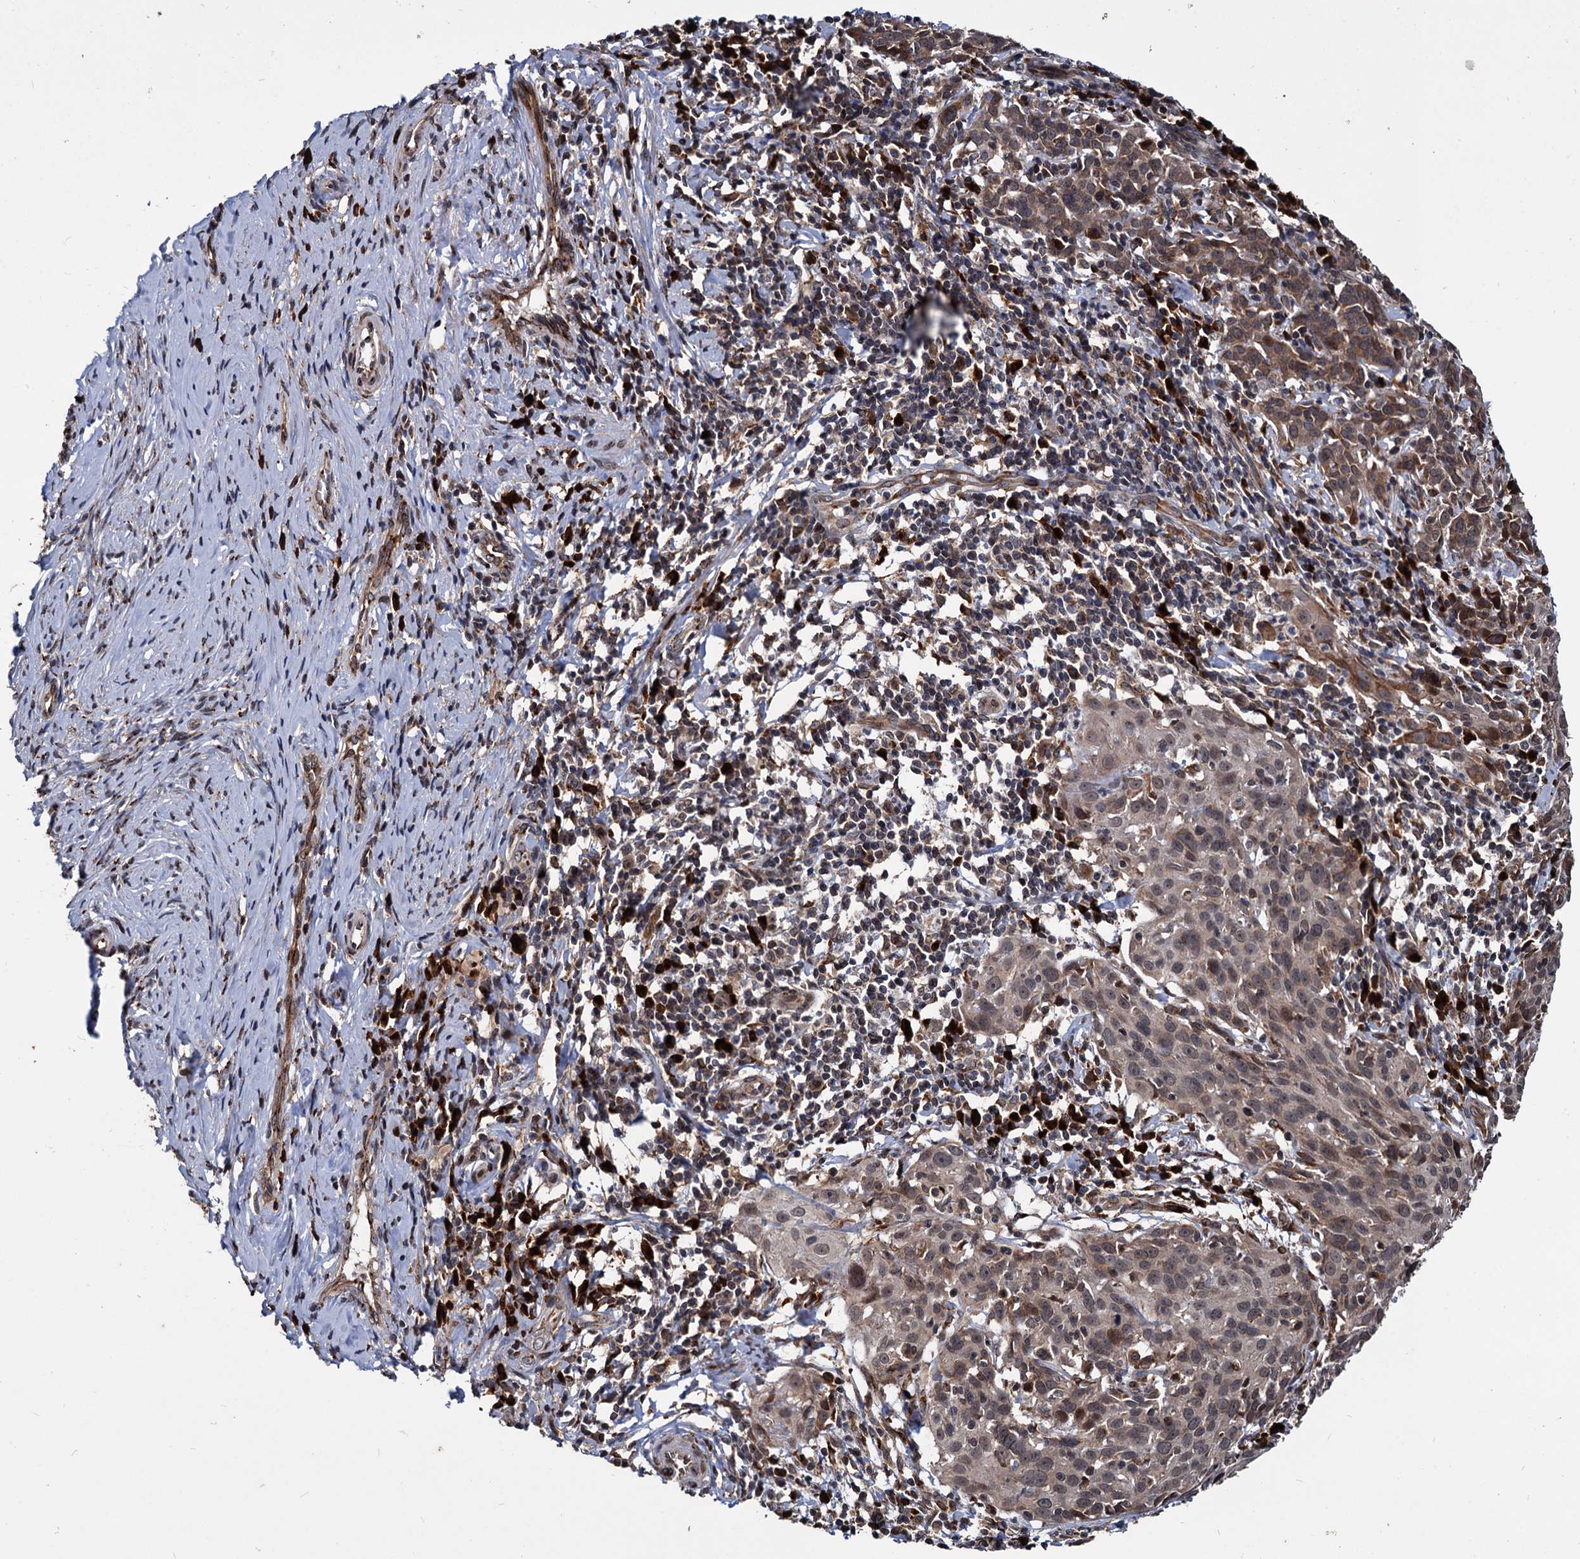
{"staining": {"intensity": "moderate", "quantity": "25%-75%", "location": "nuclear"}, "tissue": "cervical cancer", "cell_type": "Tumor cells", "image_type": "cancer", "snomed": [{"axis": "morphology", "description": "Squamous cell carcinoma, NOS"}, {"axis": "topography", "description": "Cervix"}], "caption": "Squamous cell carcinoma (cervical) was stained to show a protein in brown. There is medium levels of moderate nuclear expression in approximately 25%-75% of tumor cells.", "gene": "SAAL1", "patient": {"sex": "female", "age": 50}}